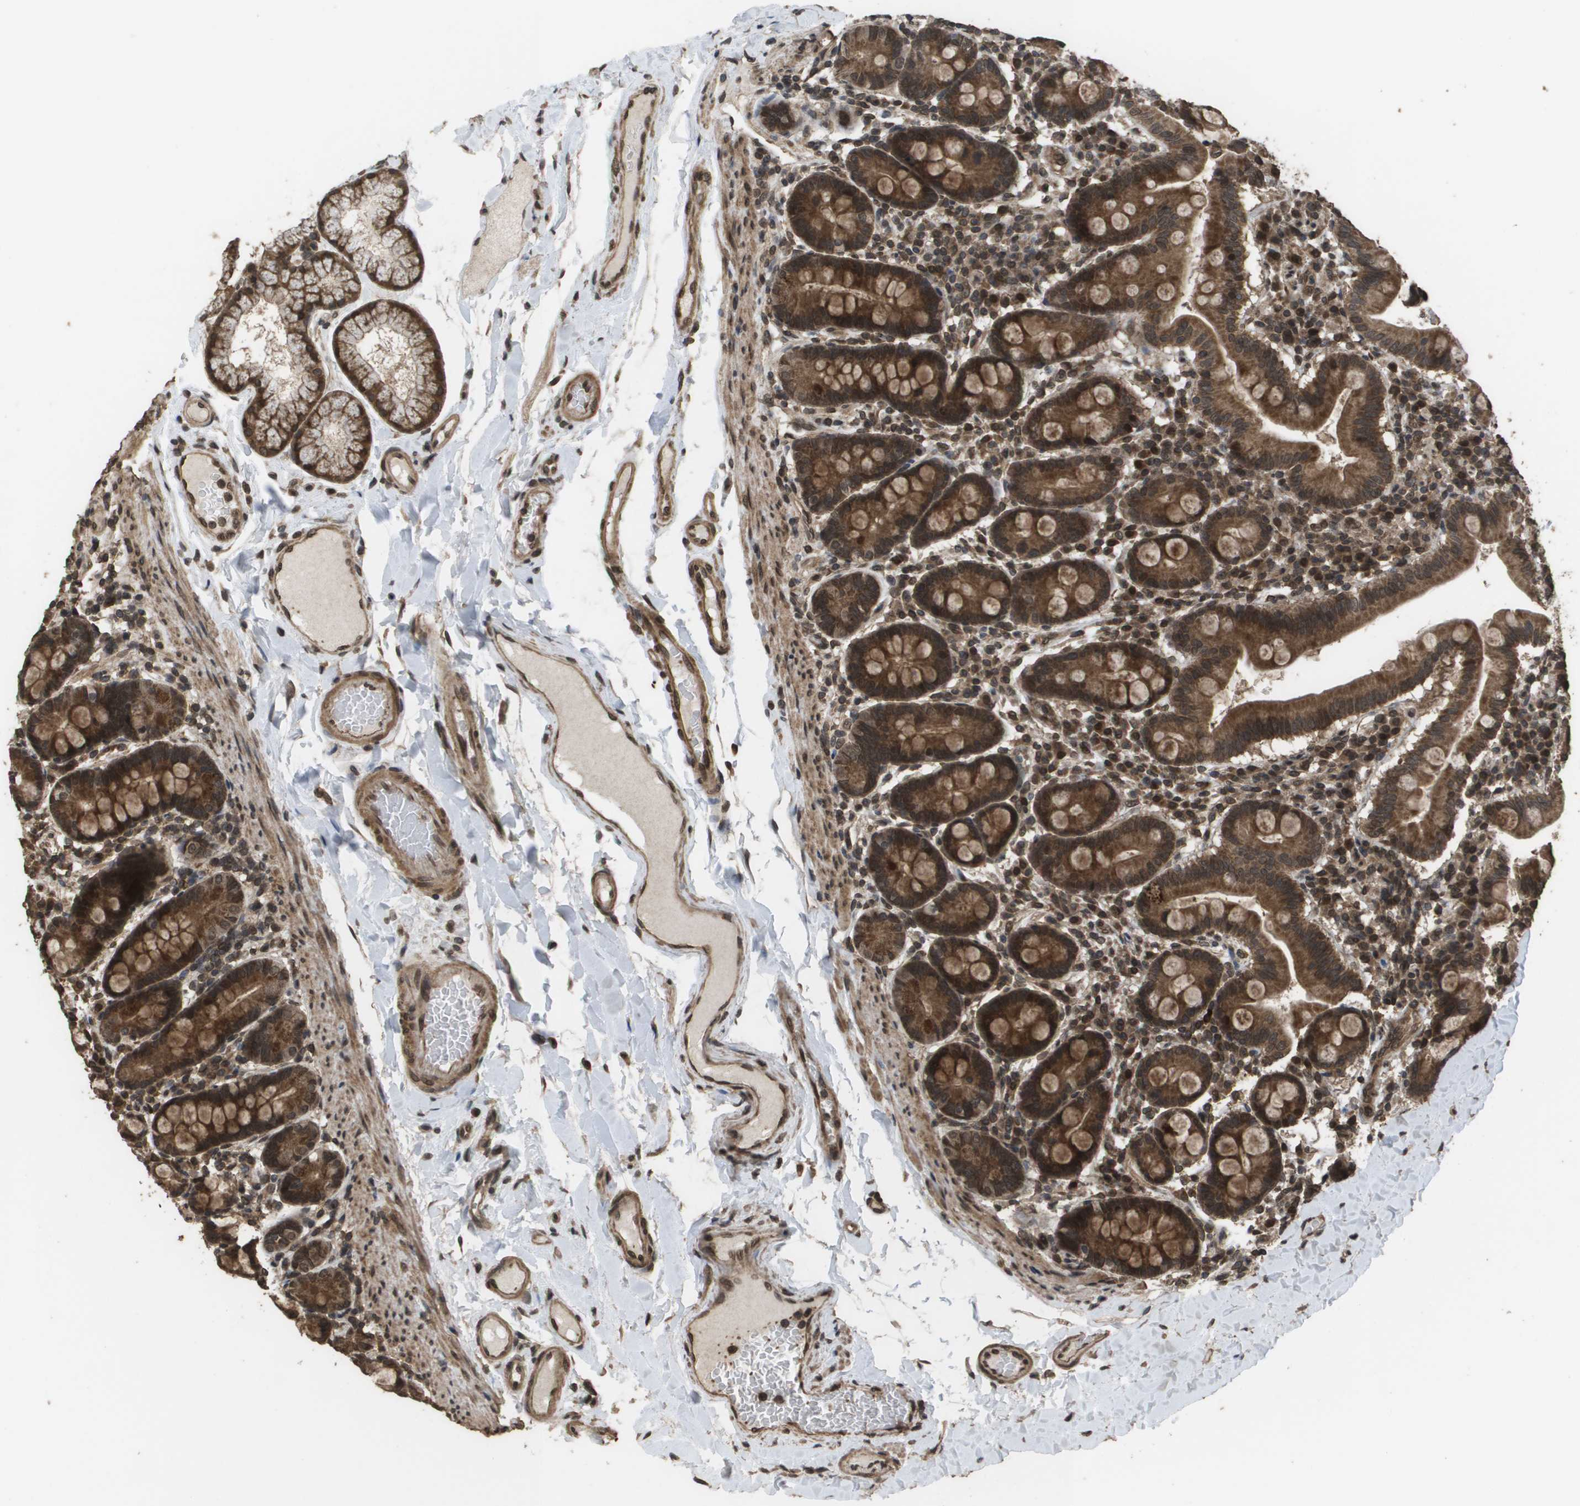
{"staining": {"intensity": "strong", "quantity": ">75%", "location": "cytoplasmic/membranous,nuclear"}, "tissue": "duodenum", "cell_type": "Glandular cells", "image_type": "normal", "snomed": [{"axis": "morphology", "description": "Normal tissue, NOS"}, {"axis": "topography", "description": "Duodenum"}], "caption": "Normal duodenum displays strong cytoplasmic/membranous,nuclear expression in approximately >75% of glandular cells, visualized by immunohistochemistry.", "gene": "AXIN2", "patient": {"sex": "male", "age": 50}}